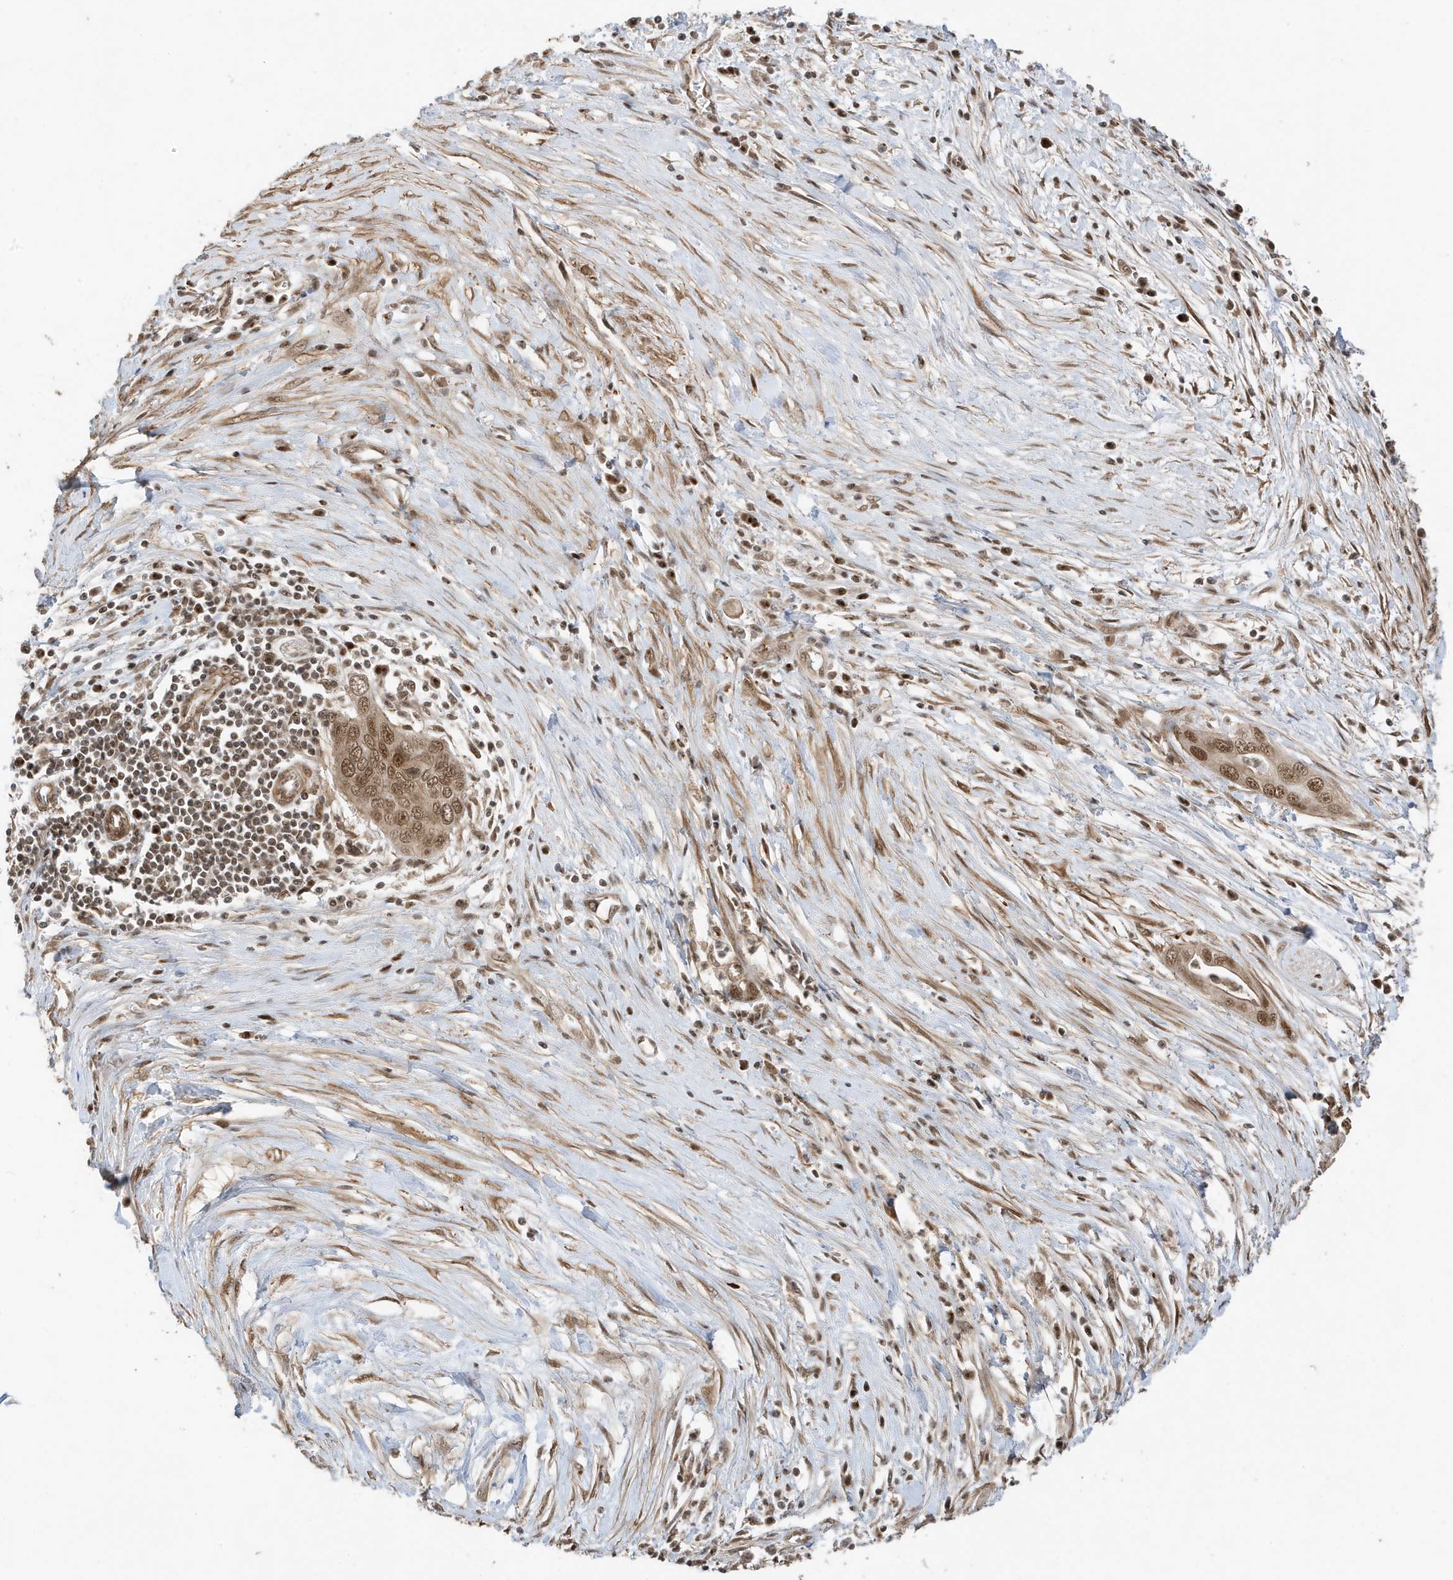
{"staining": {"intensity": "moderate", "quantity": ">75%", "location": "cytoplasmic/membranous,nuclear"}, "tissue": "pancreatic cancer", "cell_type": "Tumor cells", "image_type": "cancer", "snomed": [{"axis": "morphology", "description": "Adenocarcinoma, NOS"}, {"axis": "topography", "description": "Pancreas"}], "caption": "The image exhibits staining of adenocarcinoma (pancreatic), revealing moderate cytoplasmic/membranous and nuclear protein positivity (brown color) within tumor cells.", "gene": "MAST3", "patient": {"sex": "male", "age": 75}}